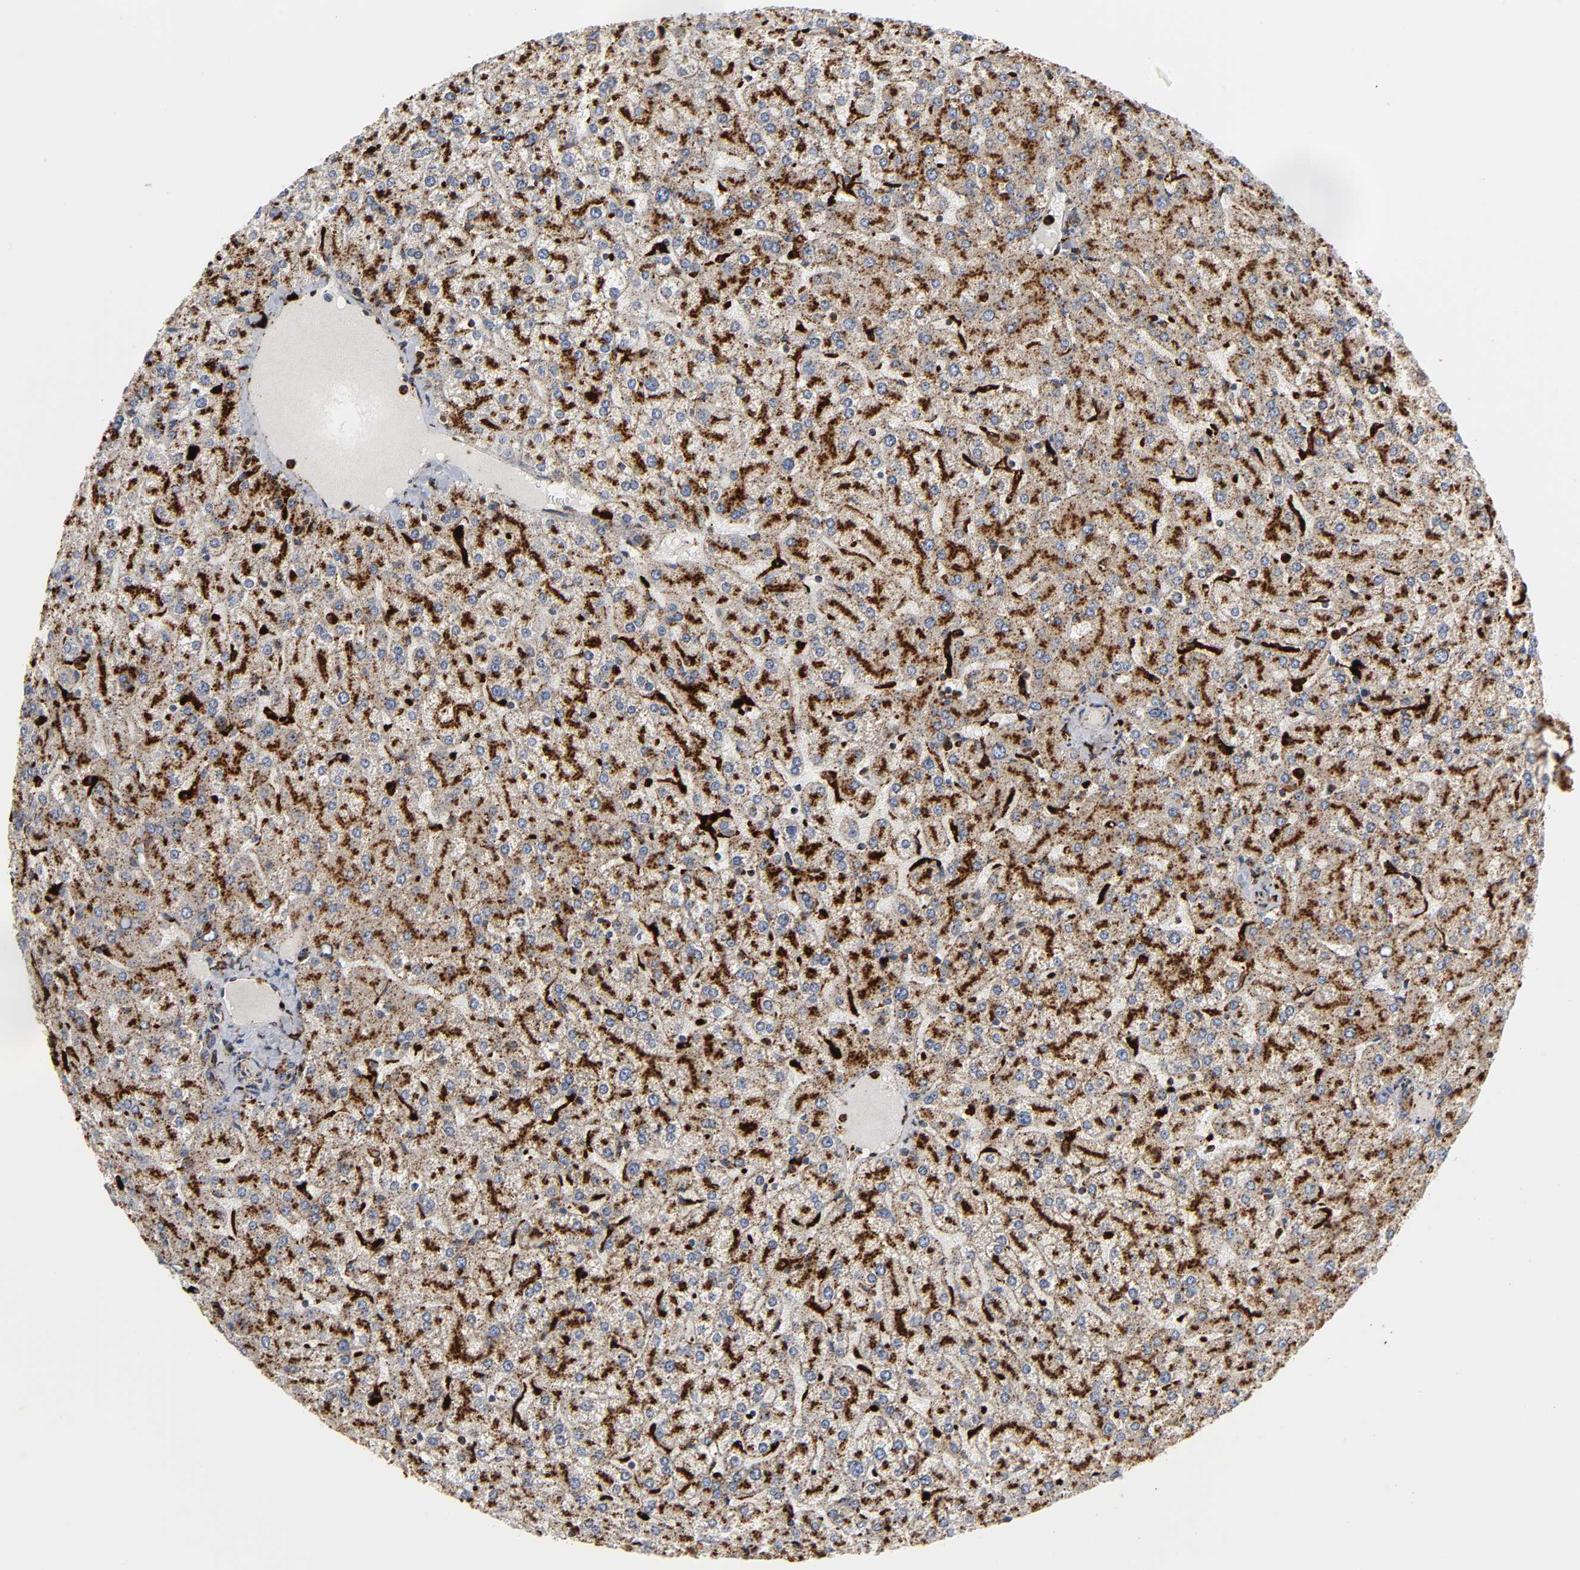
{"staining": {"intensity": "strong", "quantity": ">75%", "location": "cytoplasmic/membranous"}, "tissue": "liver", "cell_type": "Hepatocytes", "image_type": "normal", "snomed": [{"axis": "morphology", "description": "Normal tissue, NOS"}, {"axis": "topography", "description": "Liver"}], "caption": "IHC staining of normal liver, which exhibits high levels of strong cytoplasmic/membranous expression in about >75% of hepatocytes indicating strong cytoplasmic/membranous protein positivity. The staining was performed using DAB (3,3'-diaminobenzidine) (brown) for protein detection and nuclei were counterstained in hematoxylin (blue).", "gene": "PSAP", "patient": {"sex": "female", "age": 32}}